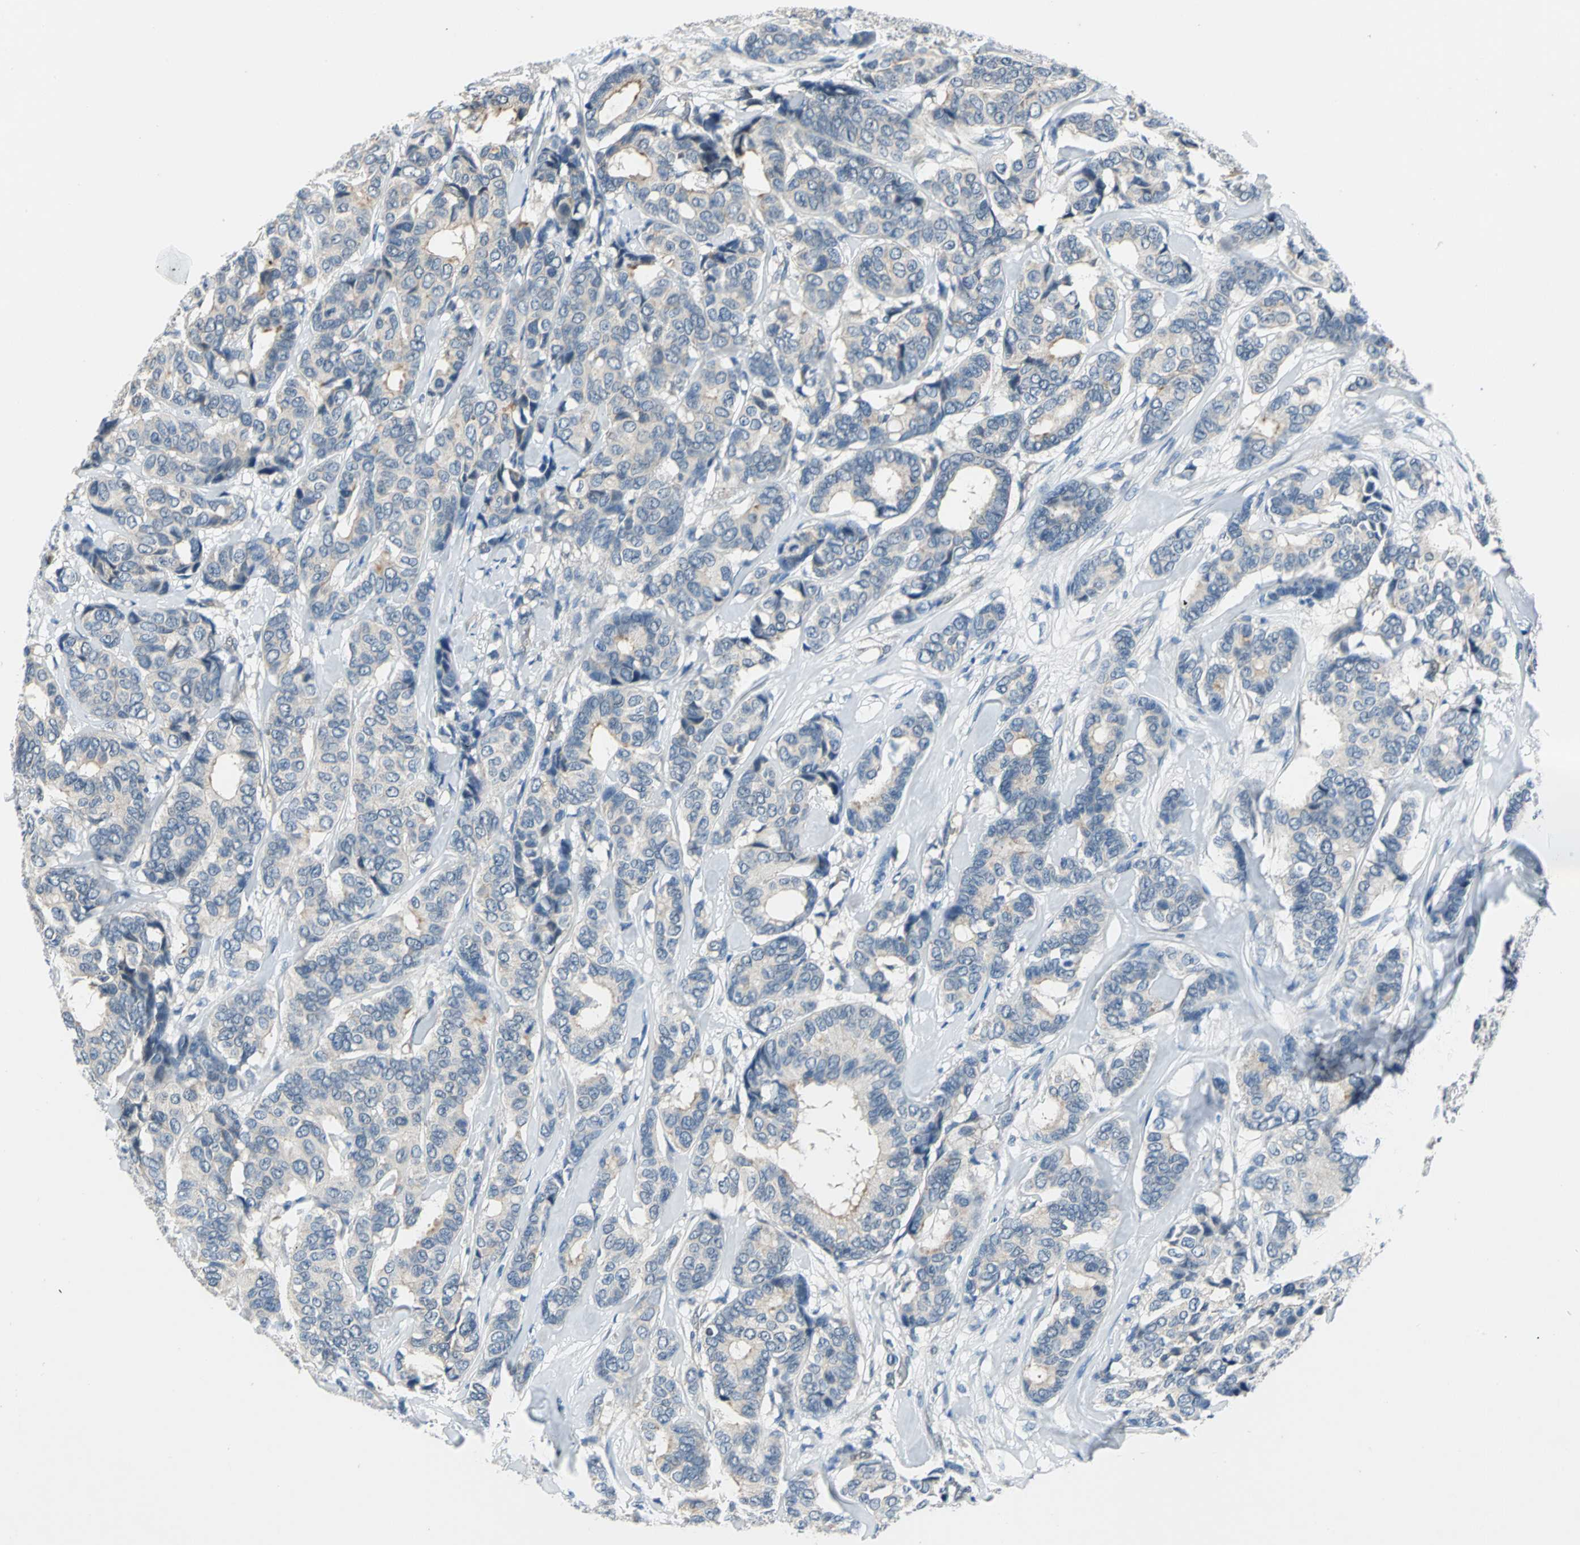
{"staining": {"intensity": "moderate", "quantity": "<25%", "location": "cytoplasmic/membranous"}, "tissue": "breast cancer", "cell_type": "Tumor cells", "image_type": "cancer", "snomed": [{"axis": "morphology", "description": "Duct carcinoma"}, {"axis": "topography", "description": "Breast"}], "caption": "The image demonstrates staining of infiltrating ductal carcinoma (breast), revealing moderate cytoplasmic/membranous protein staining (brown color) within tumor cells.", "gene": "ZNF415", "patient": {"sex": "female", "age": 87}}